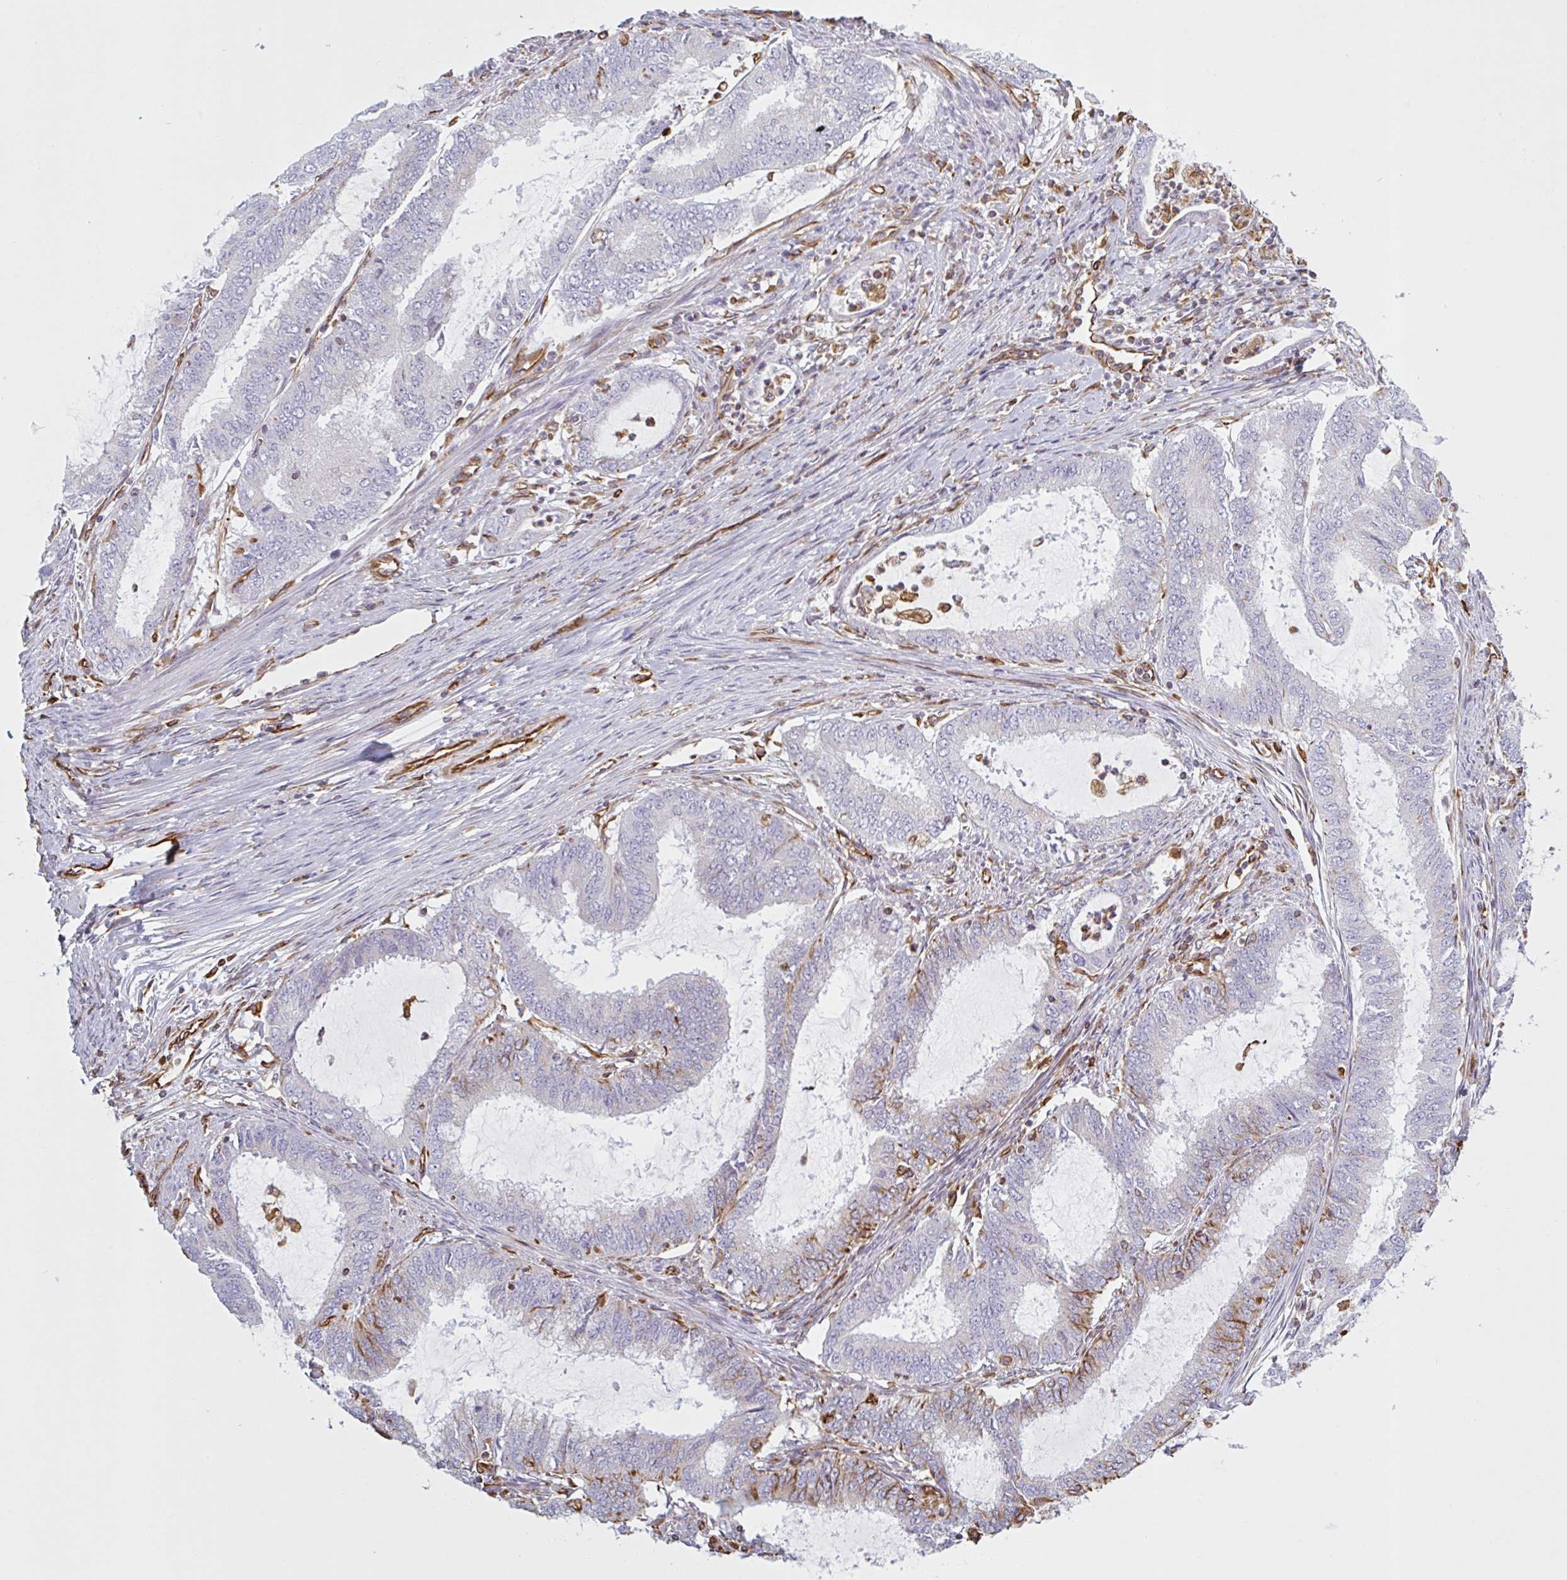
{"staining": {"intensity": "moderate", "quantity": "<25%", "location": "cytoplasmic/membranous"}, "tissue": "endometrial cancer", "cell_type": "Tumor cells", "image_type": "cancer", "snomed": [{"axis": "morphology", "description": "Adenocarcinoma, NOS"}, {"axis": "topography", "description": "Endometrium"}], "caption": "High-power microscopy captured an immunohistochemistry (IHC) histopathology image of endometrial adenocarcinoma, revealing moderate cytoplasmic/membranous staining in approximately <25% of tumor cells. Using DAB (3,3'-diaminobenzidine) (brown) and hematoxylin (blue) stains, captured at high magnification using brightfield microscopy.", "gene": "PPFIA1", "patient": {"sex": "female", "age": 51}}